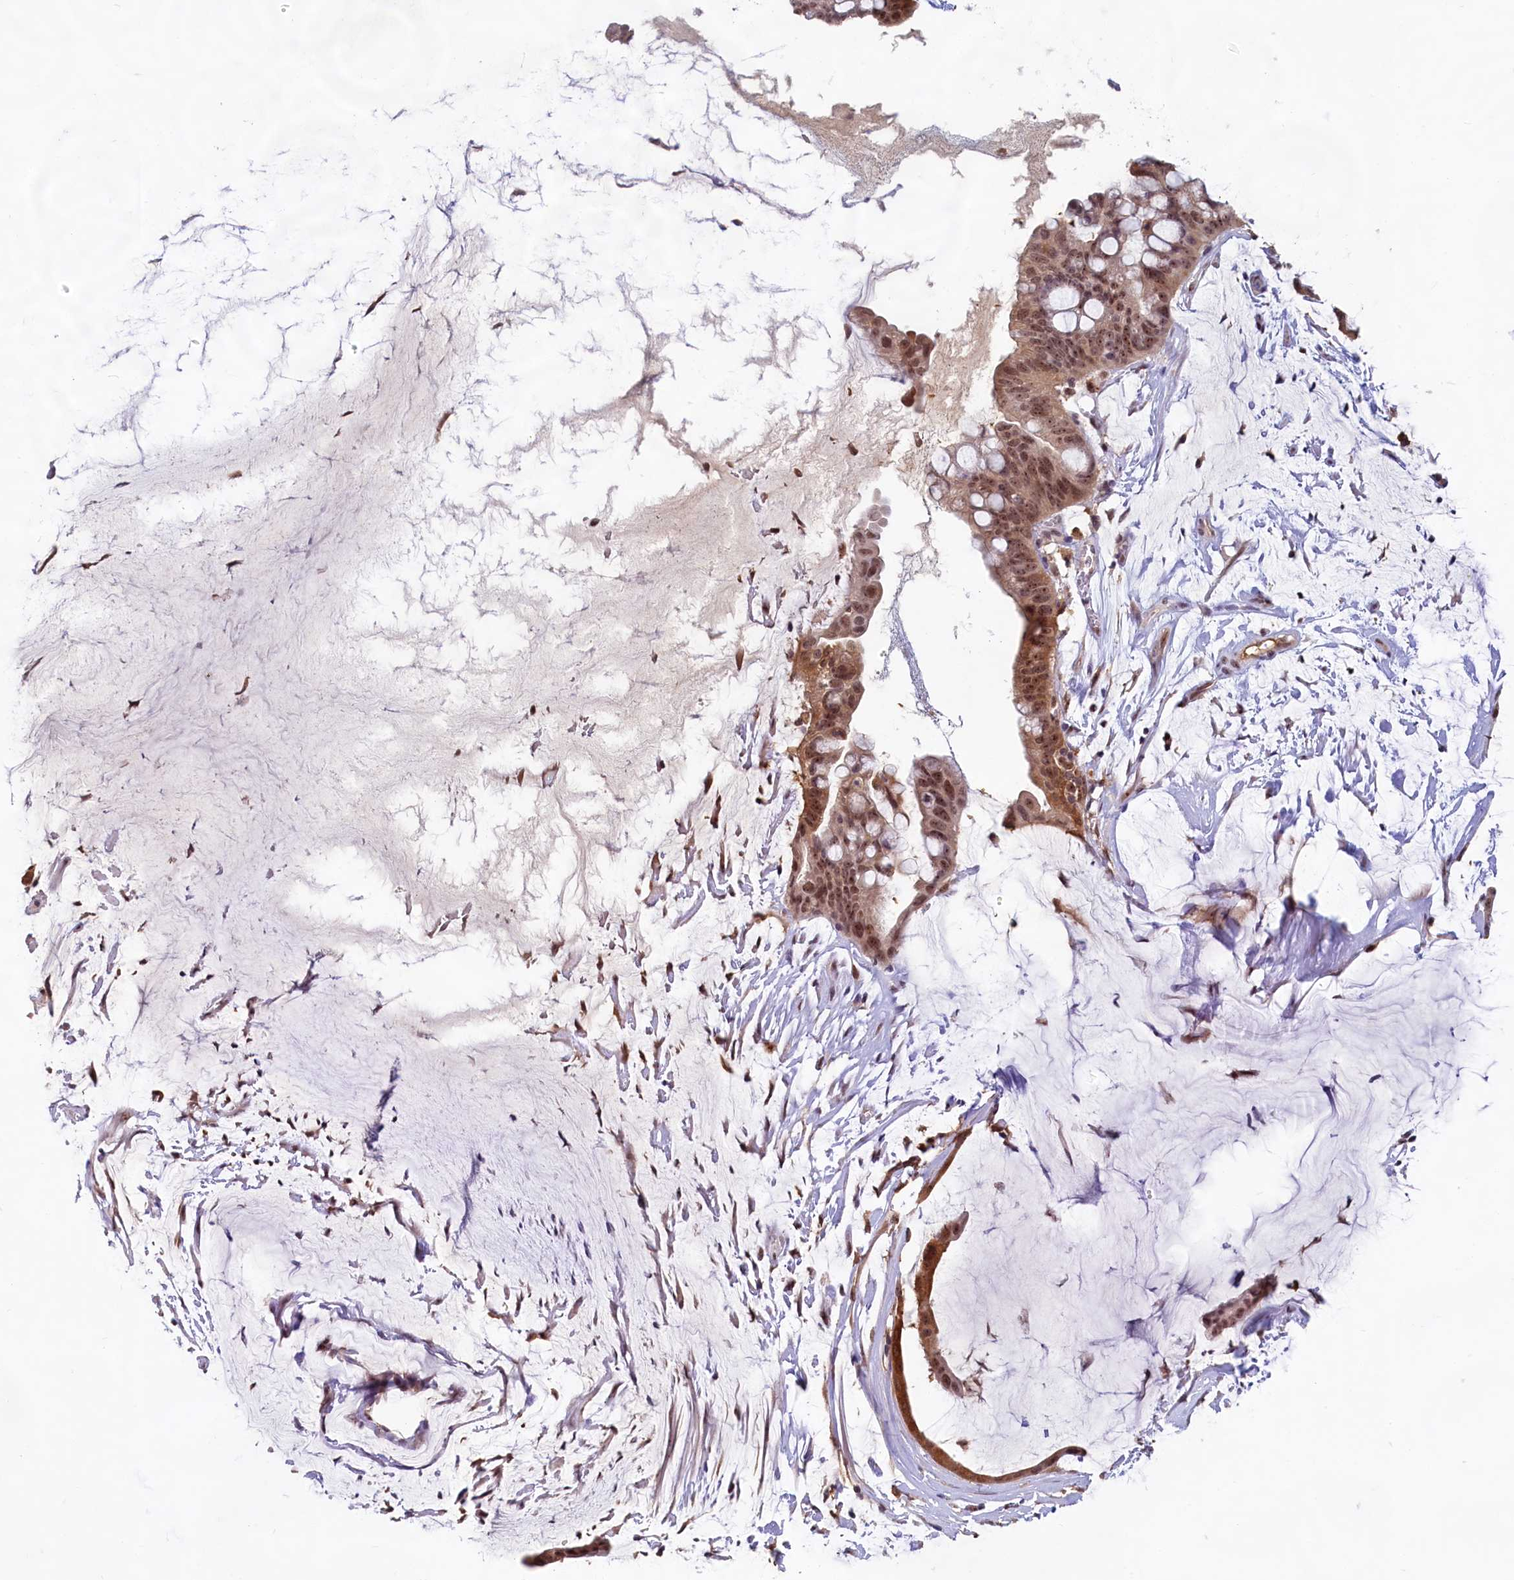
{"staining": {"intensity": "moderate", "quantity": ">75%", "location": "cytoplasmic/membranous,nuclear"}, "tissue": "ovarian cancer", "cell_type": "Tumor cells", "image_type": "cancer", "snomed": [{"axis": "morphology", "description": "Cystadenocarcinoma, mucinous, NOS"}, {"axis": "topography", "description": "Ovary"}], "caption": "Moderate cytoplasmic/membranous and nuclear protein expression is appreciated in about >75% of tumor cells in ovarian cancer.", "gene": "C1D", "patient": {"sex": "female", "age": 73}}